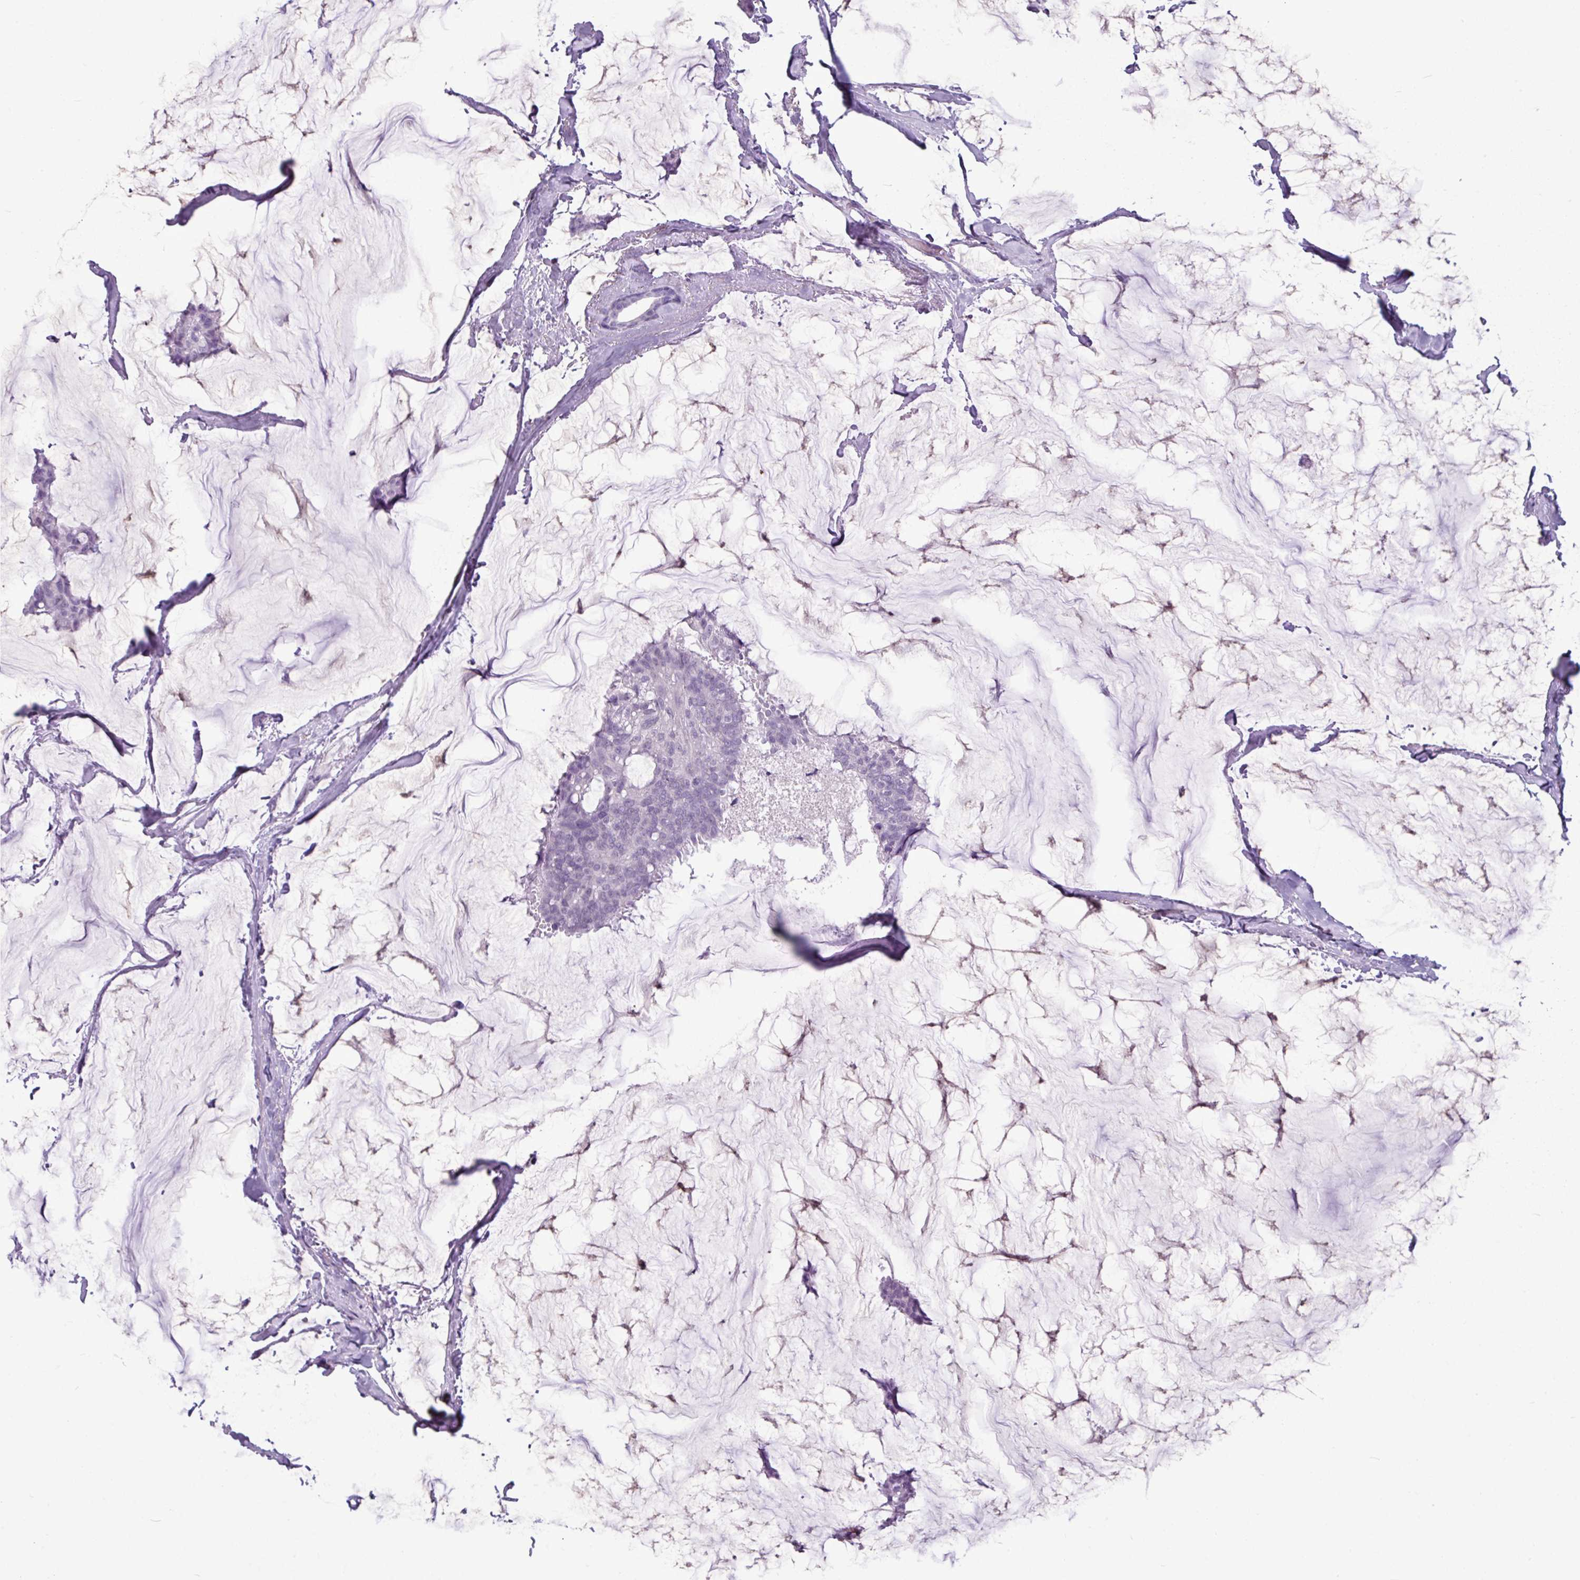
{"staining": {"intensity": "negative", "quantity": "none", "location": "none"}, "tissue": "breast cancer", "cell_type": "Tumor cells", "image_type": "cancer", "snomed": [{"axis": "morphology", "description": "Duct carcinoma"}, {"axis": "topography", "description": "Breast"}], "caption": "An image of human breast intraductal carcinoma is negative for staining in tumor cells.", "gene": "AMY2A", "patient": {"sex": "female", "age": 93}}